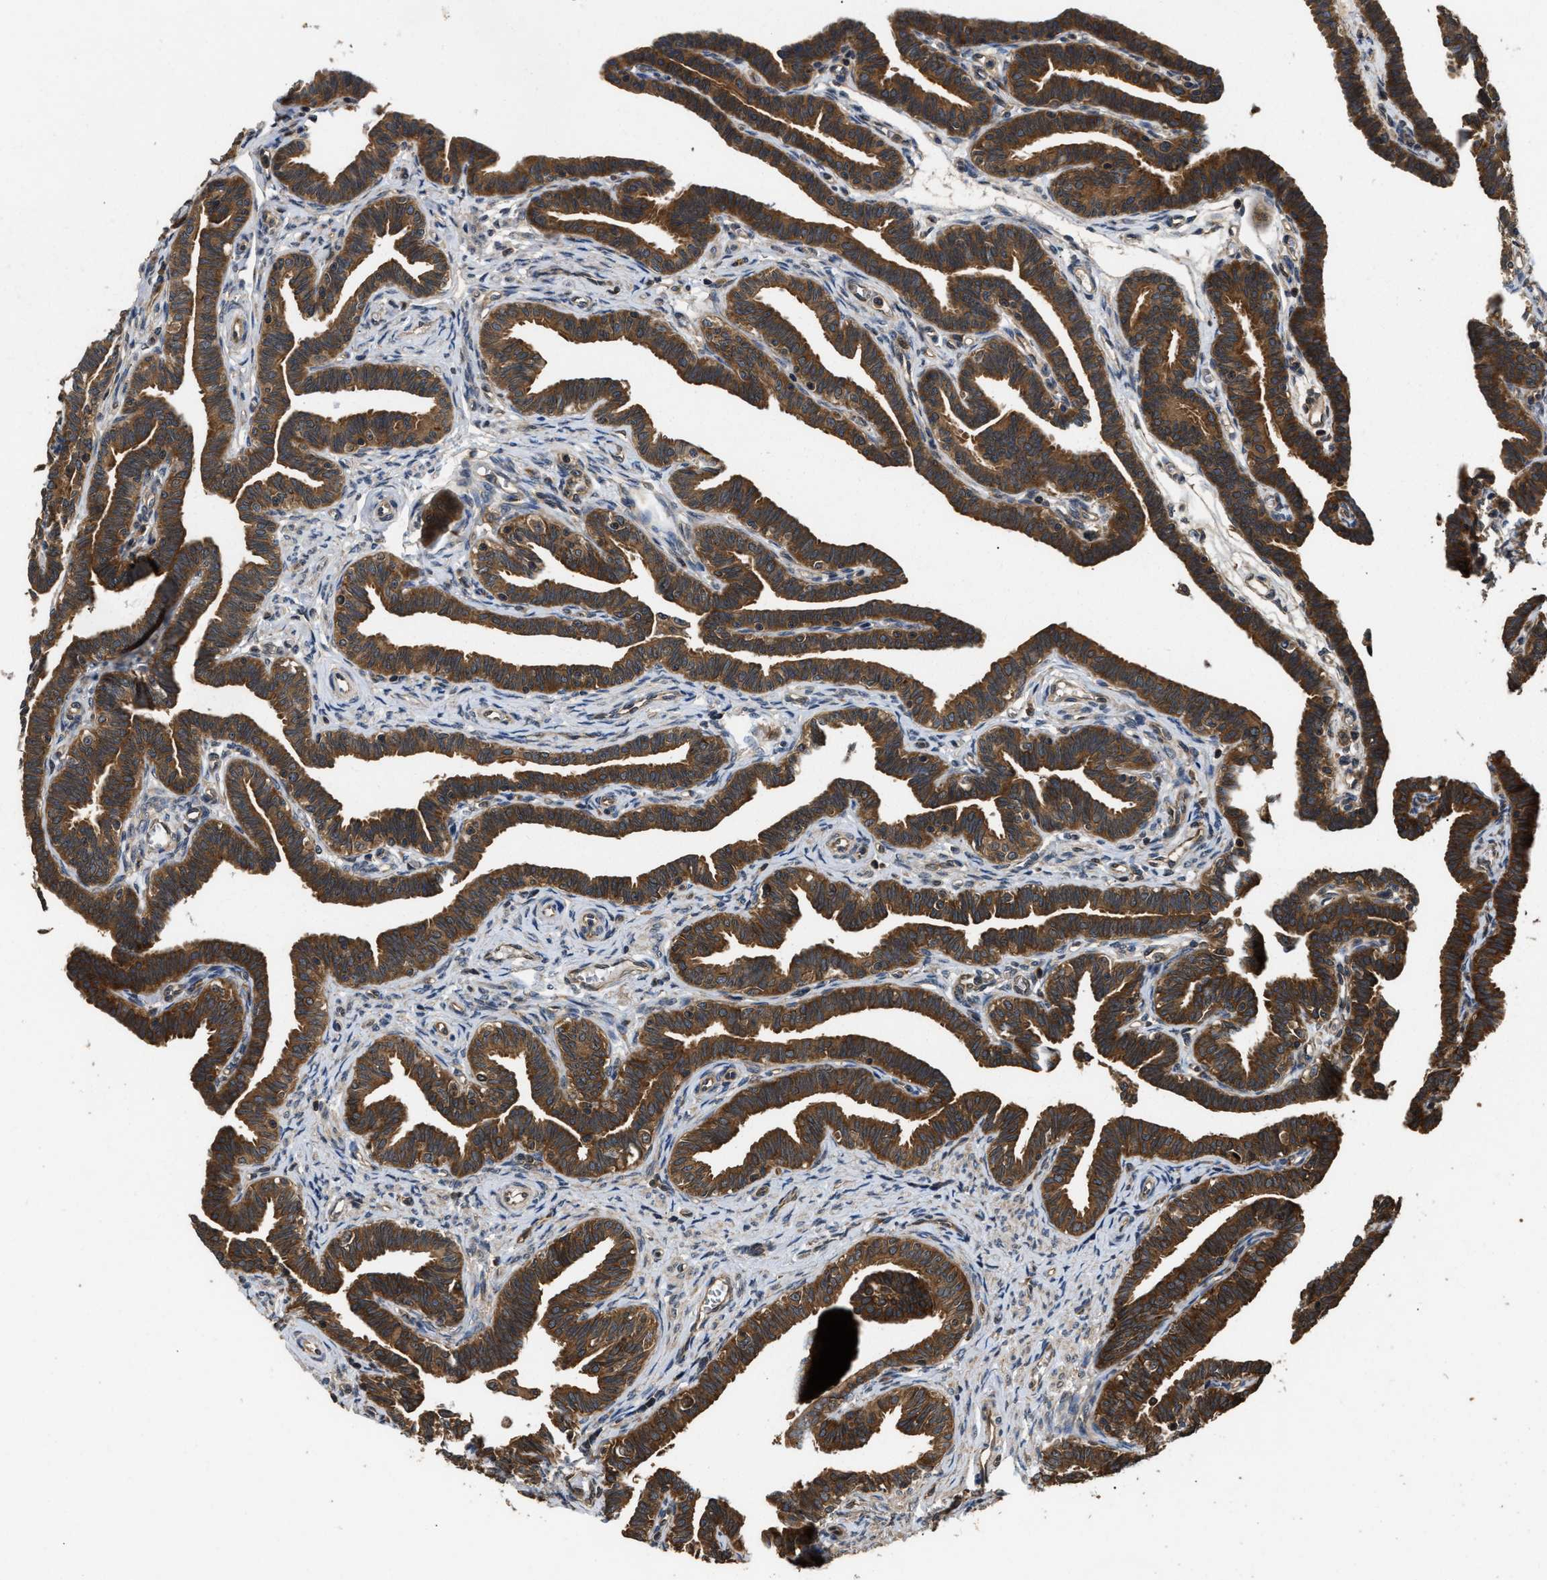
{"staining": {"intensity": "strong", "quantity": ">75%", "location": "cytoplasmic/membranous"}, "tissue": "fallopian tube", "cell_type": "Glandular cells", "image_type": "normal", "snomed": [{"axis": "morphology", "description": "Normal tissue, NOS"}, {"axis": "topography", "description": "Fallopian tube"}, {"axis": "topography", "description": "Ovary"}], "caption": "Human fallopian tube stained with a brown dye reveals strong cytoplasmic/membranous positive staining in about >75% of glandular cells.", "gene": "DNAJC2", "patient": {"sex": "female", "age": 23}}